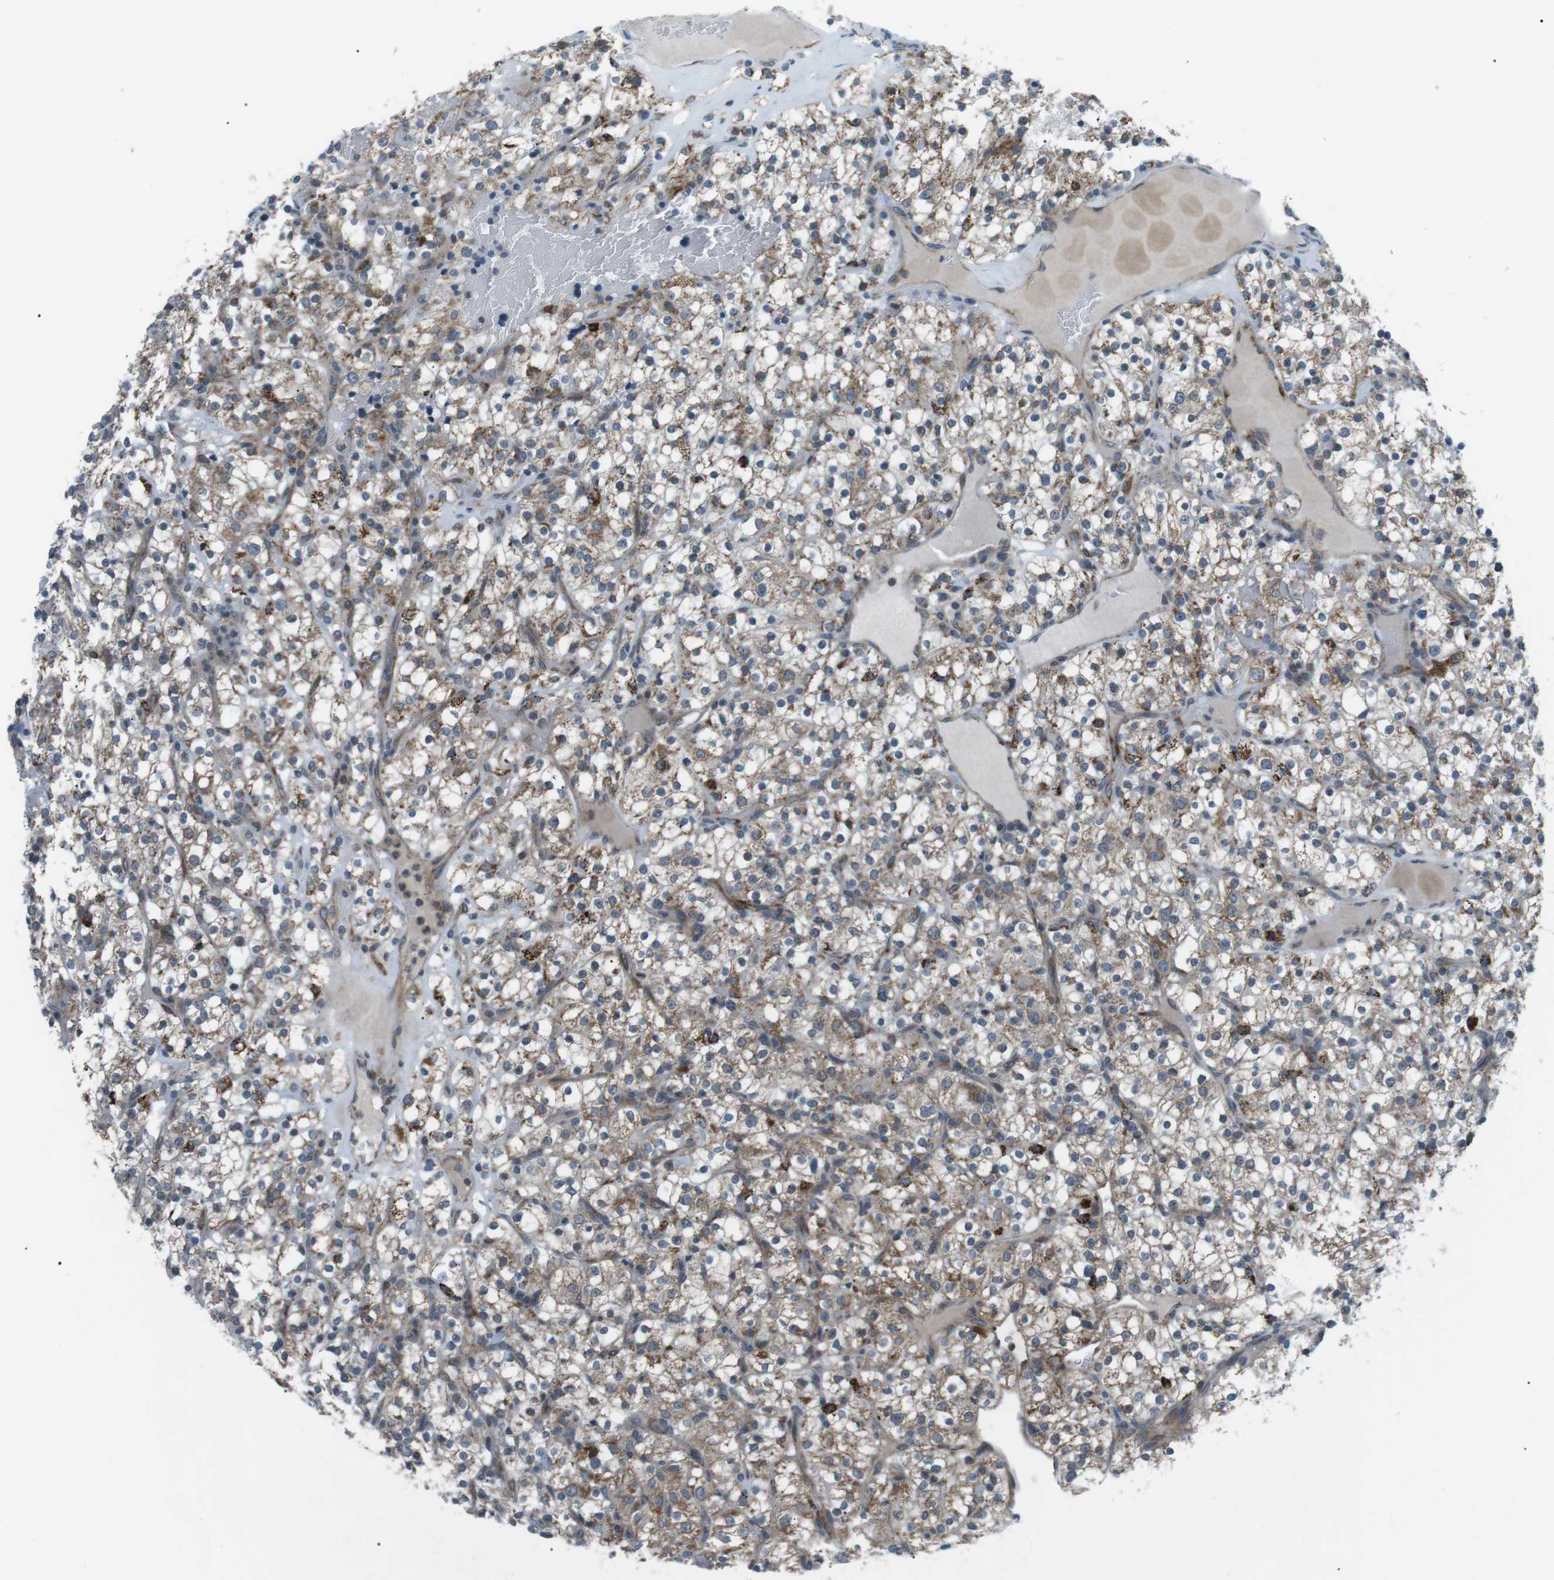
{"staining": {"intensity": "moderate", "quantity": ">75%", "location": "cytoplasmic/membranous"}, "tissue": "renal cancer", "cell_type": "Tumor cells", "image_type": "cancer", "snomed": [{"axis": "morphology", "description": "Normal tissue, NOS"}, {"axis": "morphology", "description": "Adenocarcinoma, NOS"}, {"axis": "topography", "description": "Kidney"}], "caption": "A medium amount of moderate cytoplasmic/membranous staining is identified in about >75% of tumor cells in renal cancer tissue.", "gene": "ARID5B", "patient": {"sex": "female", "age": 72}}